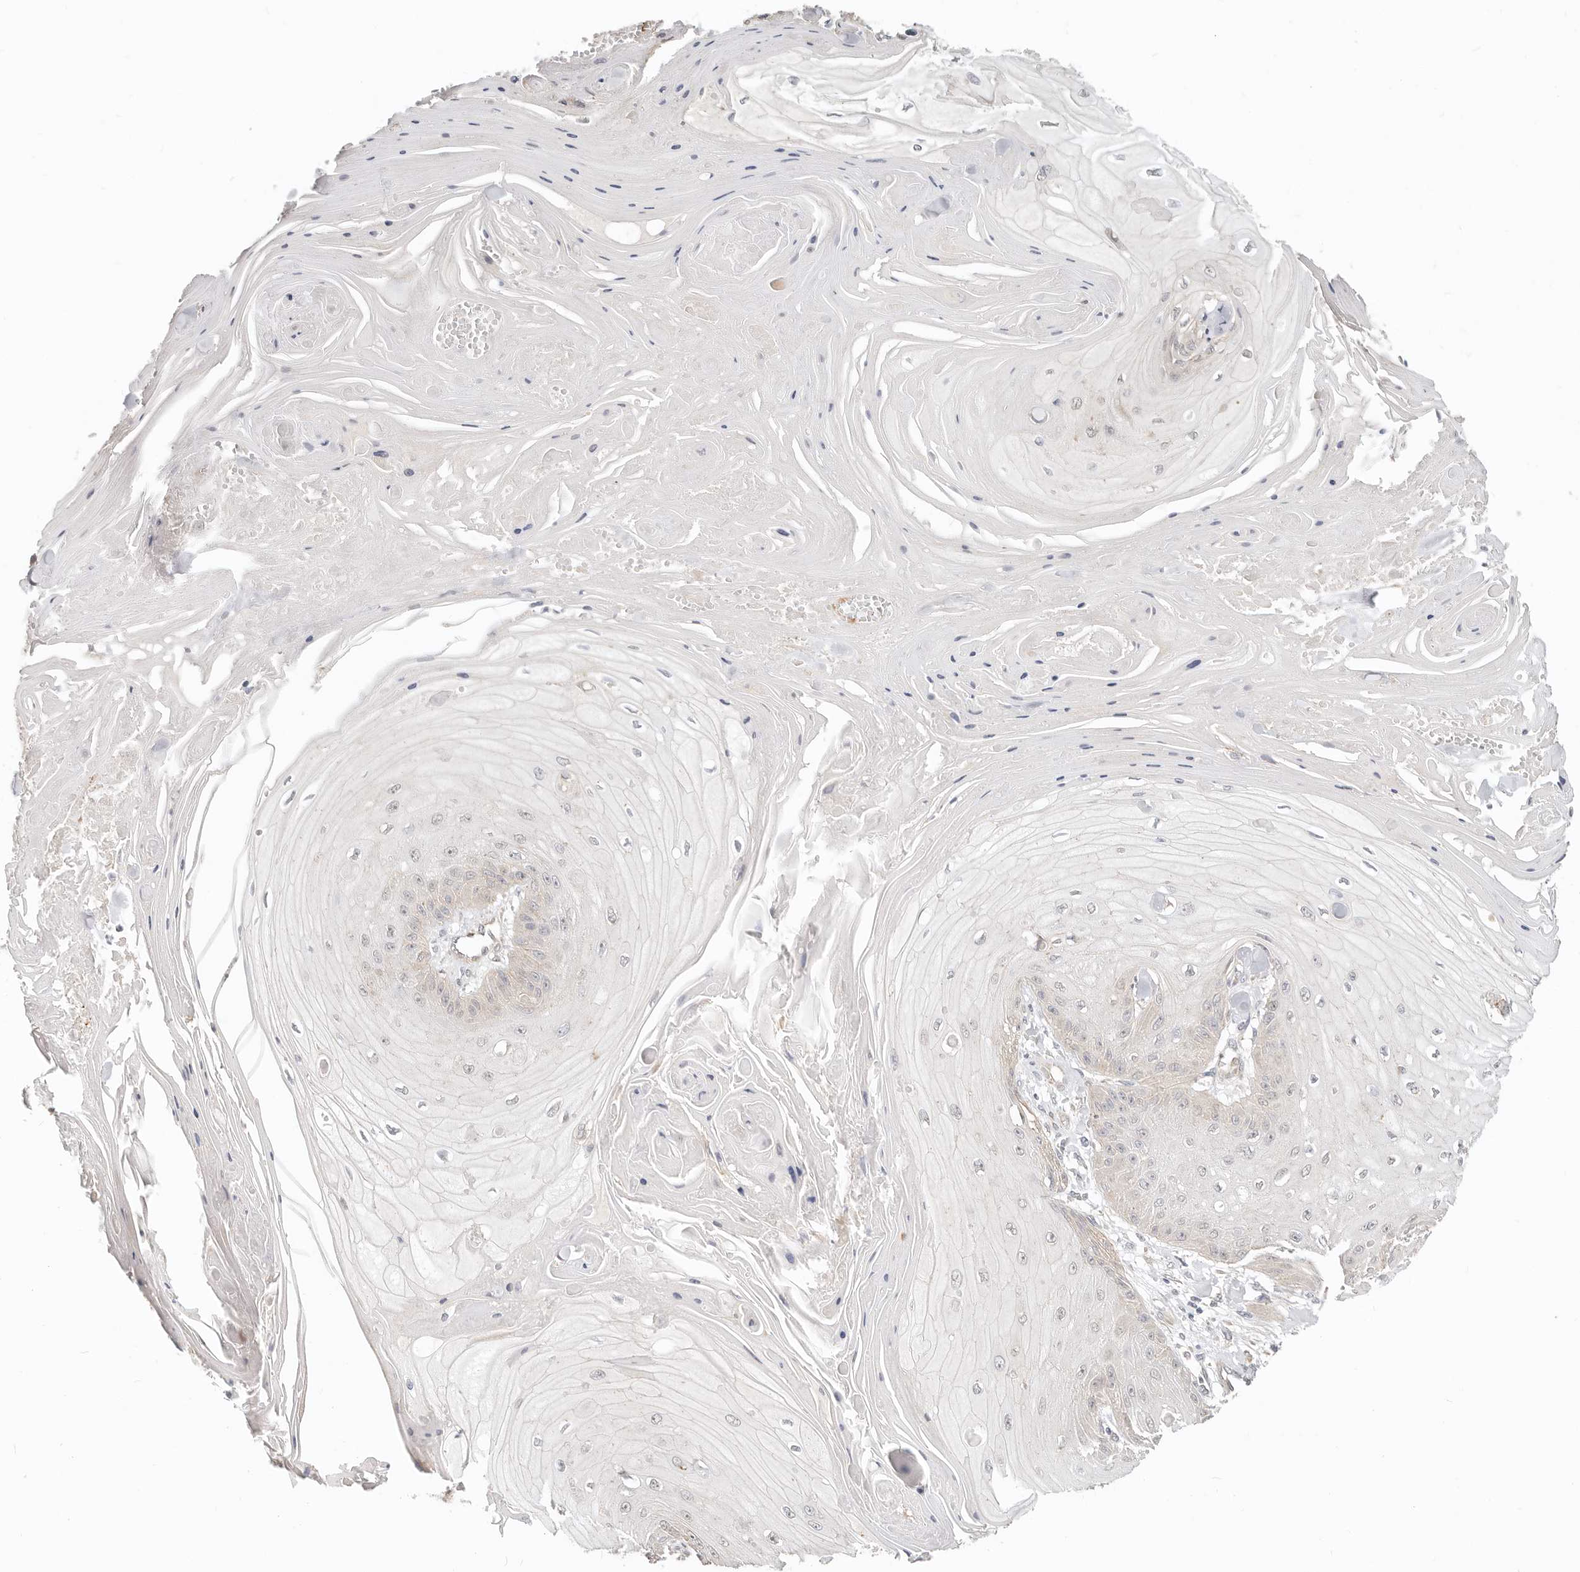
{"staining": {"intensity": "negative", "quantity": "none", "location": "none"}, "tissue": "skin cancer", "cell_type": "Tumor cells", "image_type": "cancer", "snomed": [{"axis": "morphology", "description": "Squamous cell carcinoma, NOS"}, {"axis": "topography", "description": "Skin"}], "caption": "Tumor cells show no significant positivity in skin cancer.", "gene": "ZRANB1", "patient": {"sex": "male", "age": 74}}